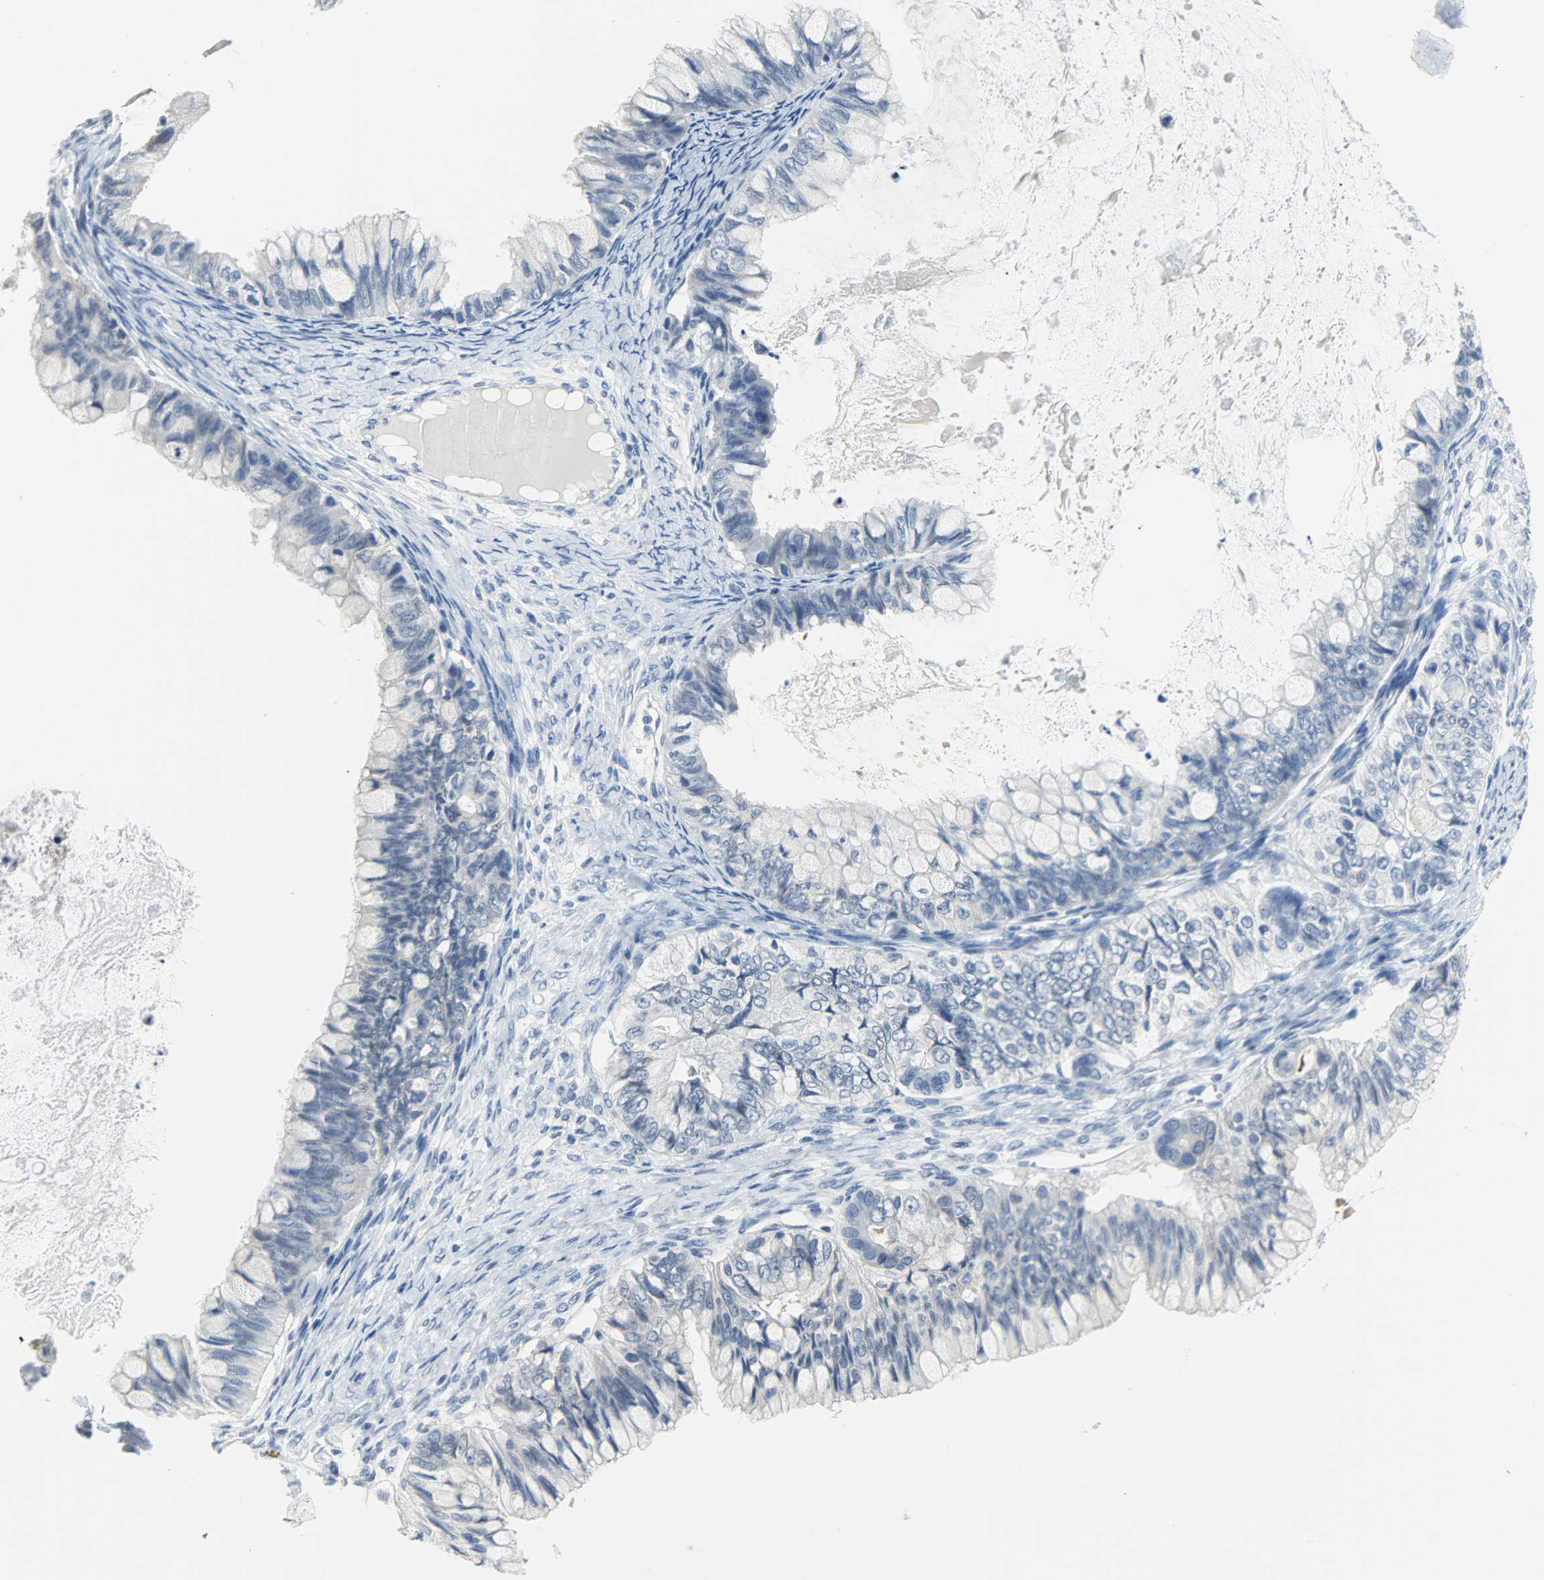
{"staining": {"intensity": "negative", "quantity": "none", "location": "none"}, "tissue": "ovarian cancer", "cell_type": "Tumor cells", "image_type": "cancer", "snomed": [{"axis": "morphology", "description": "Cystadenocarcinoma, mucinous, NOS"}, {"axis": "topography", "description": "Ovary"}], "caption": "Immunohistochemistry (IHC) image of neoplastic tissue: human ovarian cancer (mucinous cystadenocarcinoma) stained with DAB displays no significant protein expression in tumor cells.", "gene": "CEBPE", "patient": {"sex": "female", "age": 80}}